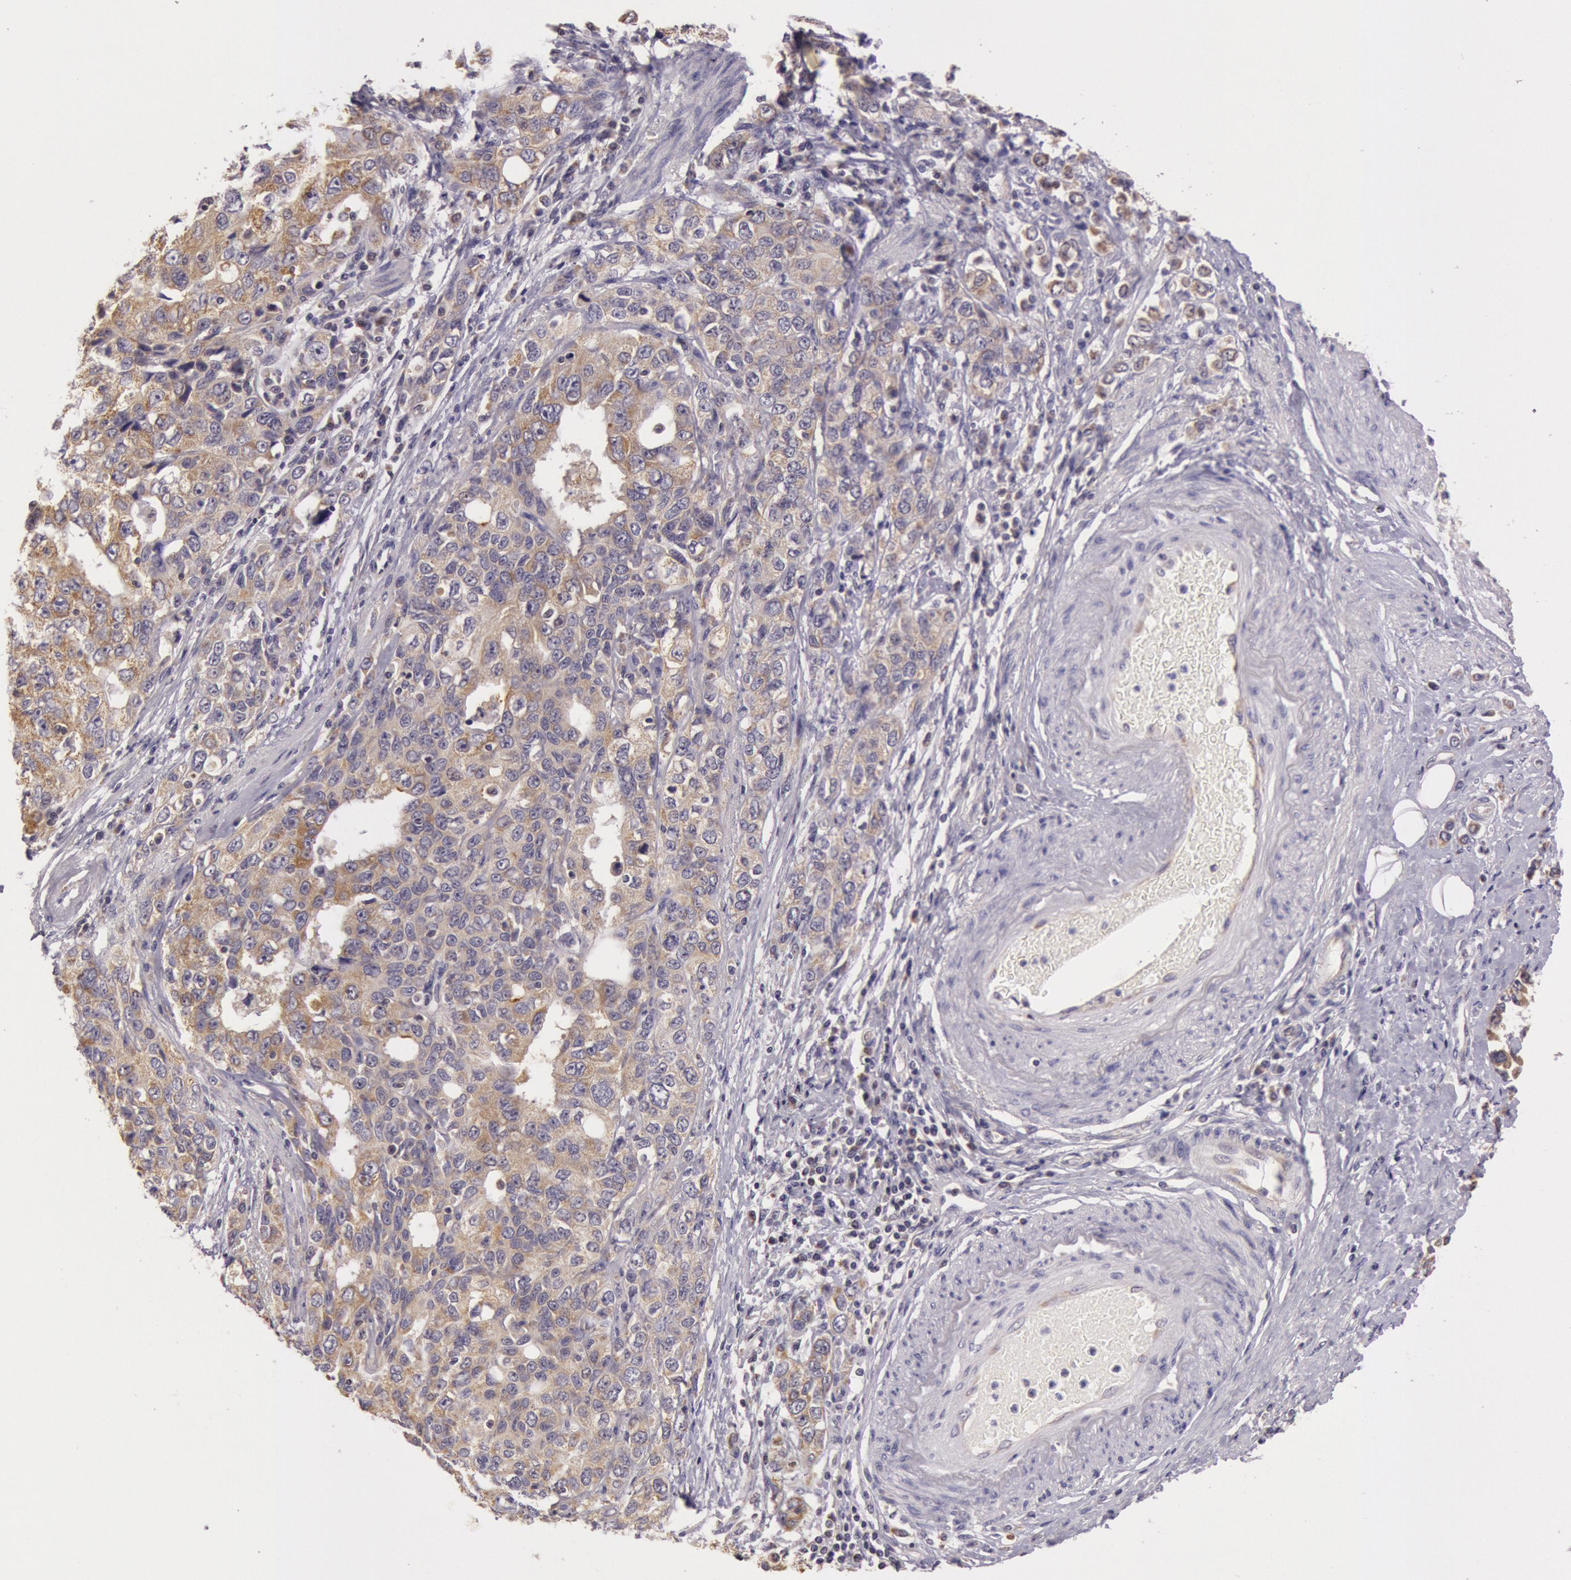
{"staining": {"intensity": "moderate", "quantity": ">75%", "location": "cytoplasmic/membranous"}, "tissue": "stomach cancer", "cell_type": "Tumor cells", "image_type": "cancer", "snomed": [{"axis": "morphology", "description": "Adenocarcinoma, NOS"}, {"axis": "topography", "description": "Stomach, upper"}], "caption": "Tumor cells reveal medium levels of moderate cytoplasmic/membranous positivity in about >75% of cells in human stomach cancer (adenocarcinoma). The staining was performed using DAB to visualize the protein expression in brown, while the nuclei were stained in blue with hematoxylin (Magnification: 20x).", "gene": "CDK16", "patient": {"sex": "male", "age": 76}}